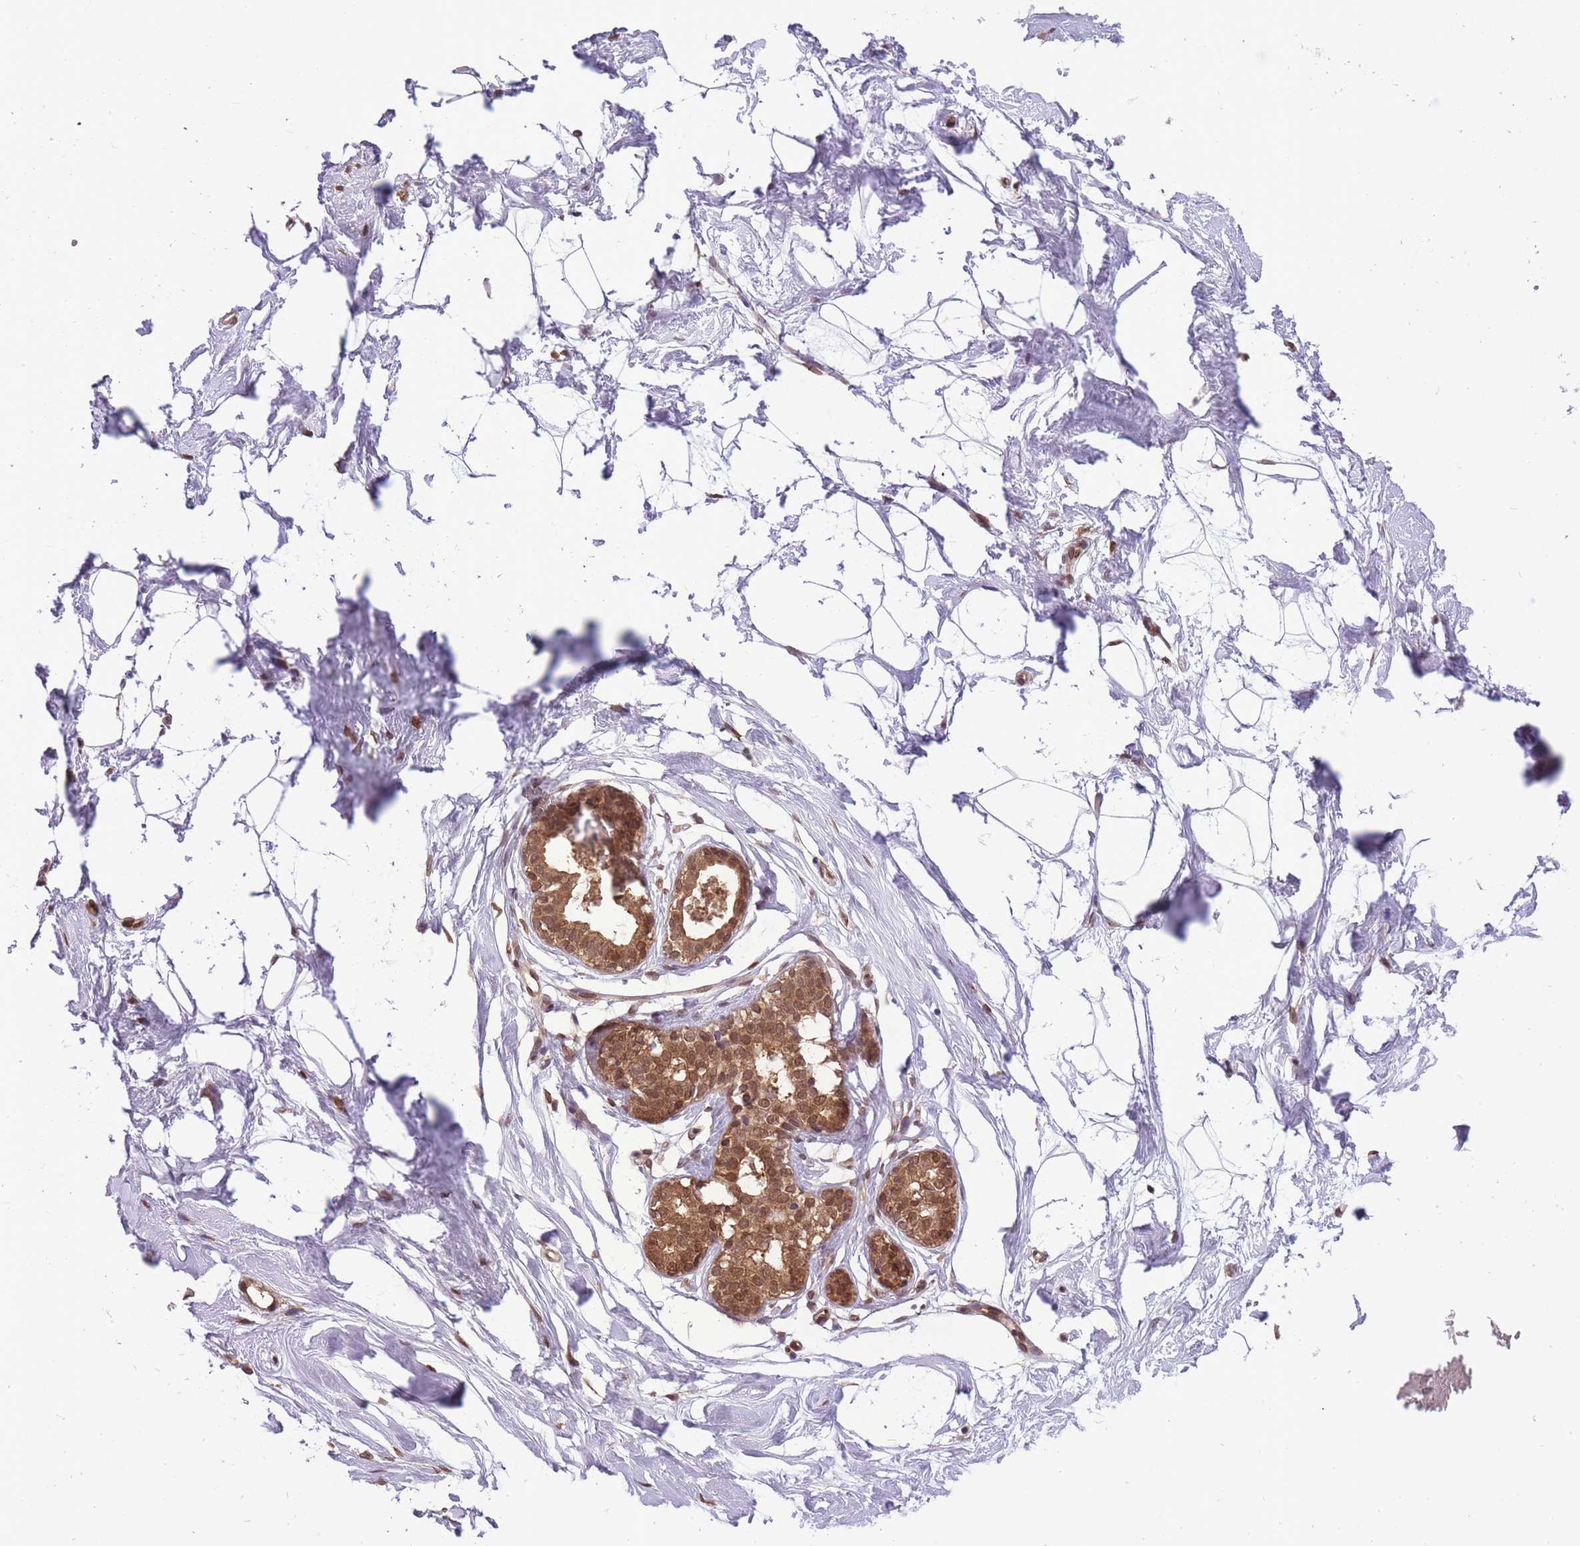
{"staining": {"intensity": "moderate", "quantity": "<25%", "location": "cytoplasmic/membranous,nuclear"}, "tissue": "breast", "cell_type": "Adipocytes", "image_type": "normal", "snomed": [{"axis": "morphology", "description": "Normal tissue, NOS"}, {"axis": "morphology", "description": "Adenoma, NOS"}, {"axis": "topography", "description": "Breast"}], "caption": "A photomicrograph showing moderate cytoplasmic/membranous,nuclear expression in approximately <25% of adipocytes in unremarkable breast, as visualized by brown immunohistochemical staining.", "gene": "CDIP1", "patient": {"sex": "female", "age": 23}}